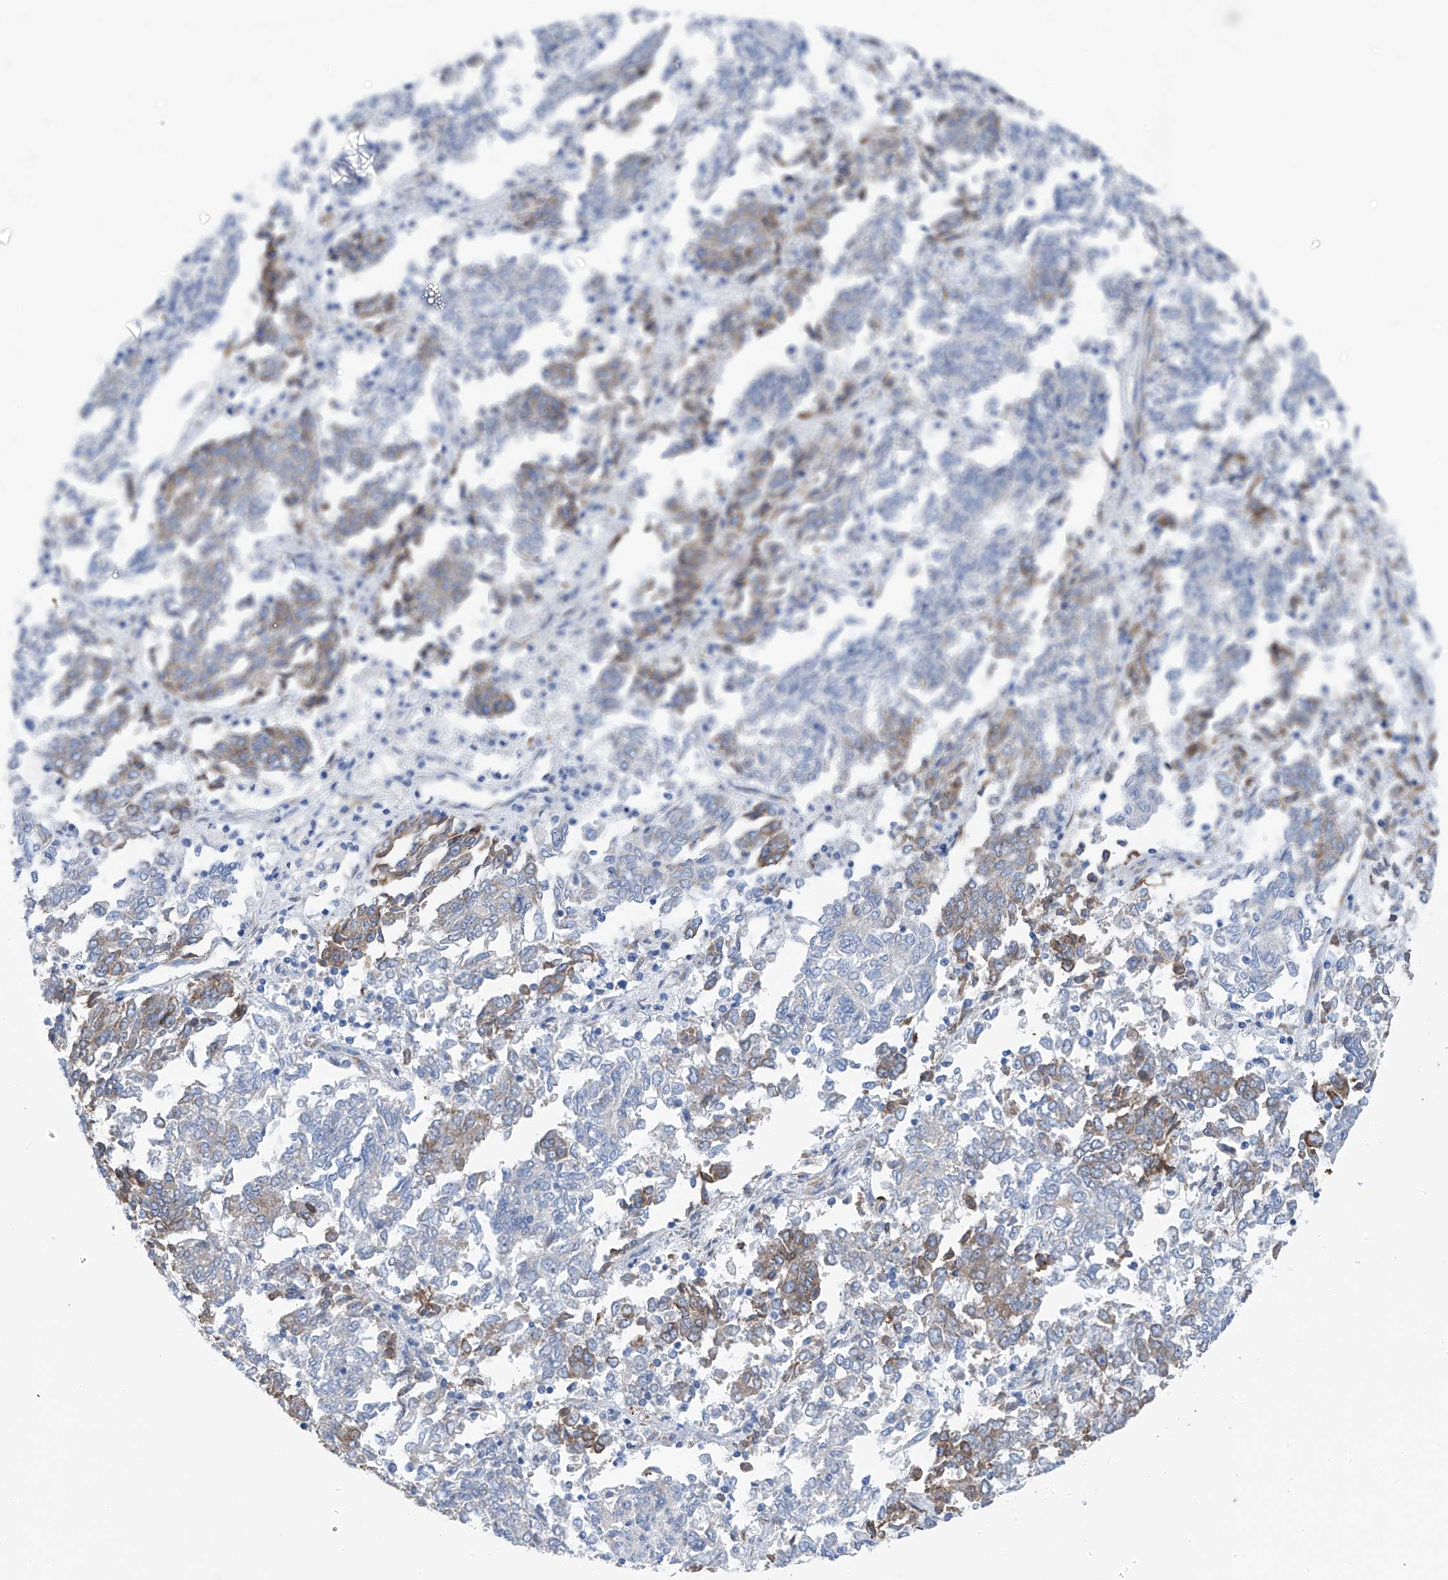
{"staining": {"intensity": "moderate", "quantity": "<25%", "location": "cytoplasmic/membranous"}, "tissue": "endometrial cancer", "cell_type": "Tumor cells", "image_type": "cancer", "snomed": [{"axis": "morphology", "description": "Adenocarcinoma, NOS"}, {"axis": "topography", "description": "Endometrium"}], "caption": "This image displays endometrial adenocarcinoma stained with IHC to label a protein in brown. The cytoplasmic/membranous of tumor cells show moderate positivity for the protein. Nuclei are counter-stained blue.", "gene": "RCN2", "patient": {"sex": "female", "age": 80}}